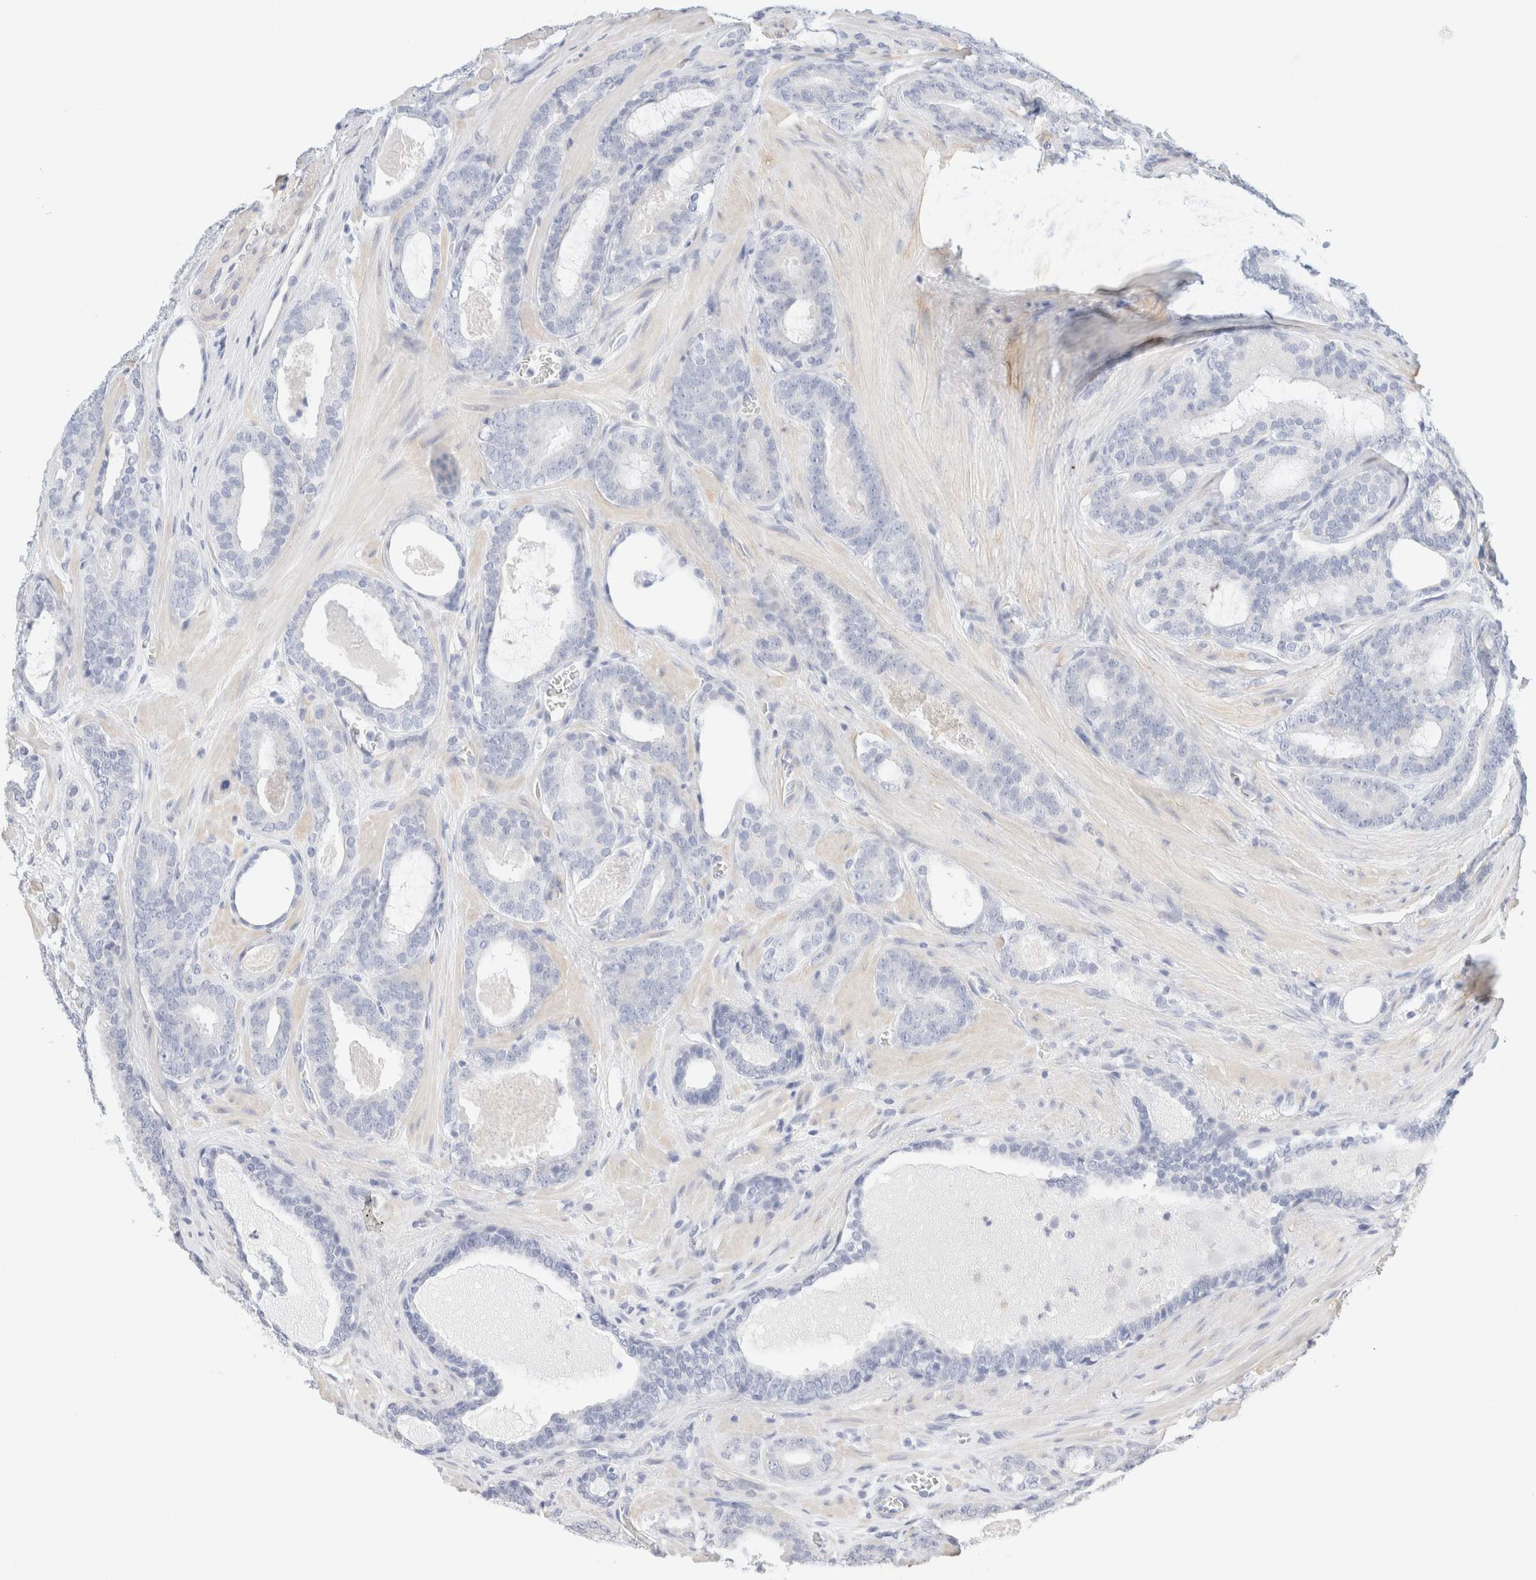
{"staining": {"intensity": "negative", "quantity": "none", "location": "none"}, "tissue": "prostate cancer", "cell_type": "Tumor cells", "image_type": "cancer", "snomed": [{"axis": "morphology", "description": "Adenocarcinoma, High grade"}, {"axis": "topography", "description": "Prostate"}], "caption": "This is an immunohistochemistry (IHC) micrograph of human prostate cancer. There is no positivity in tumor cells.", "gene": "DPYS", "patient": {"sex": "male", "age": 60}}